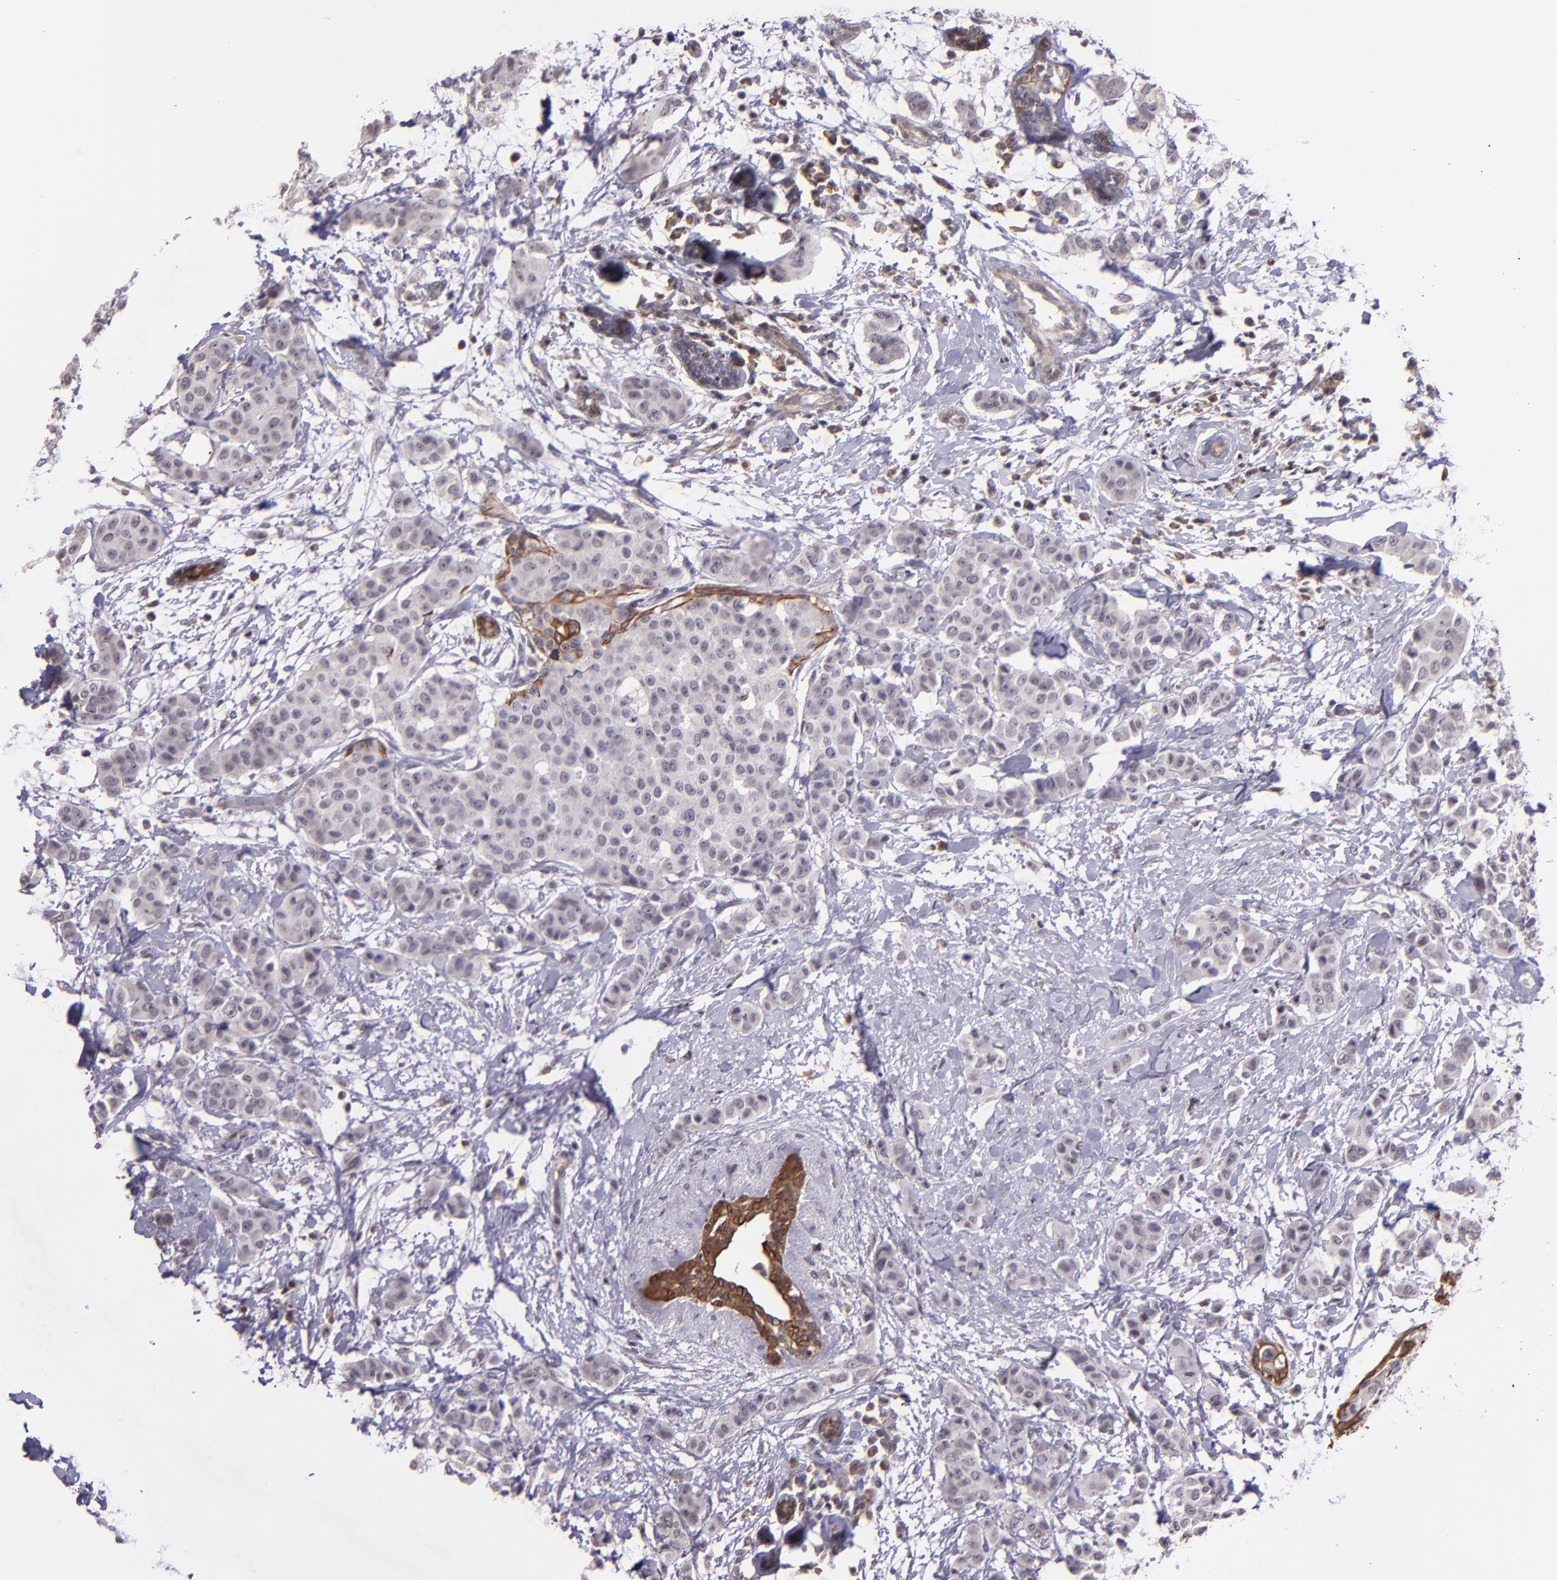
{"staining": {"intensity": "weak", "quantity": "<25%", "location": "cytoplasmic/membranous"}, "tissue": "breast cancer", "cell_type": "Tumor cells", "image_type": "cancer", "snomed": [{"axis": "morphology", "description": "Duct carcinoma"}, {"axis": "topography", "description": "Breast"}], "caption": "A high-resolution micrograph shows immunohistochemistry staining of breast cancer (invasive ductal carcinoma), which reveals no significant expression in tumor cells.", "gene": "ELF1", "patient": {"sex": "female", "age": 40}}